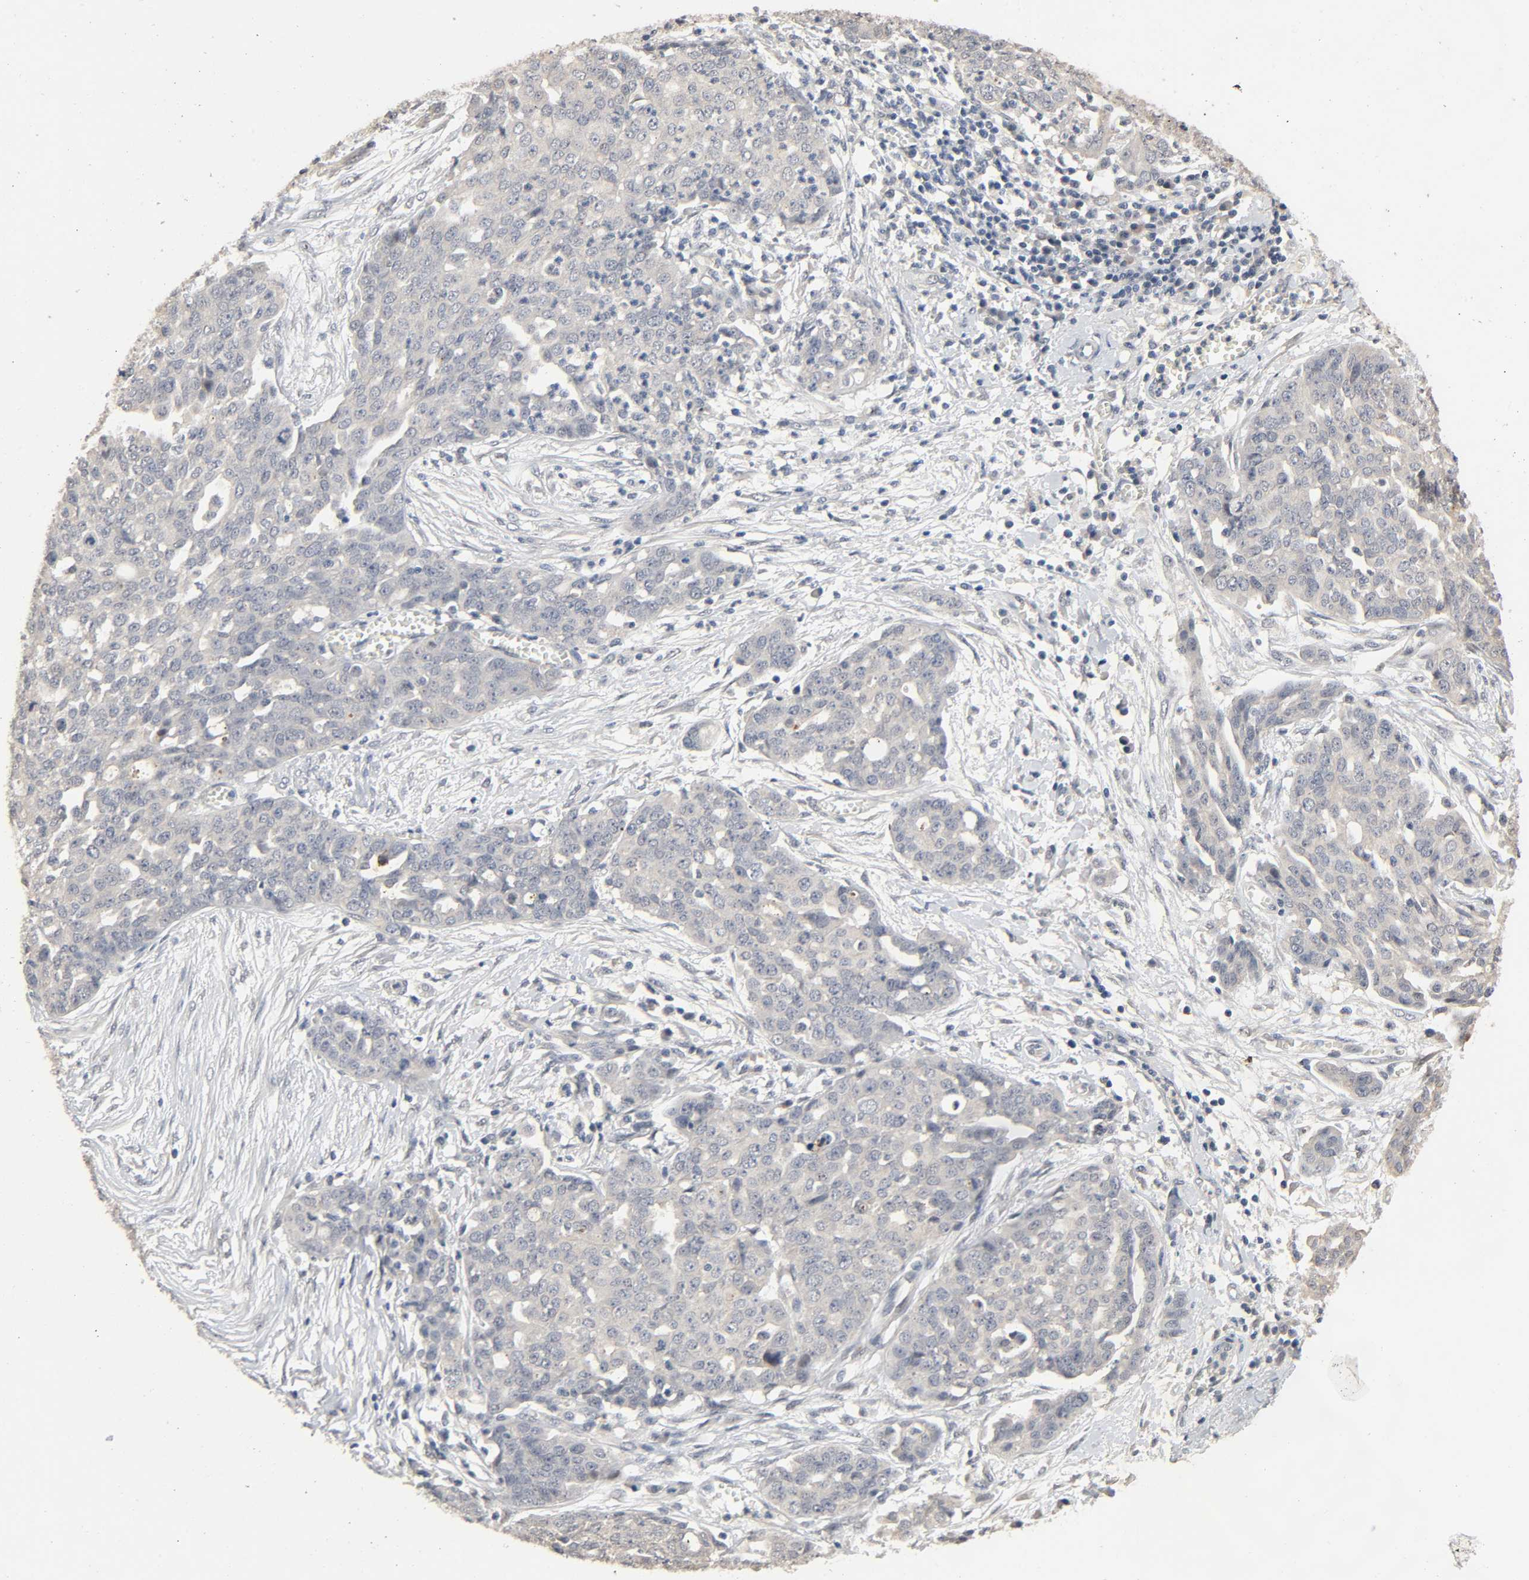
{"staining": {"intensity": "negative", "quantity": "none", "location": "none"}, "tissue": "ovarian cancer", "cell_type": "Tumor cells", "image_type": "cancer", "snomed": [{"axis": "morphology", "description": "Cystadenocarcinoma, serous, NOS"}, {"axis": "topography", "description": "Soft tissue"}, {"axis": "topography", "description": "Ovary"}], "caption": "This is a micrograph of immunohistochemistry (IHC) staining of serous cystadenocarcinoma (ovarian), which shows no staining in tumor cells. (Stains: DAB (3,3'-diaminobenzidine) immunohistochemistry (IHC) with hematoxylin counter stain, Microscopy: brightfield microscopy at high magnification).", "gene": "MAGEA8", "patient": {"sex": "female", "age": 57}}